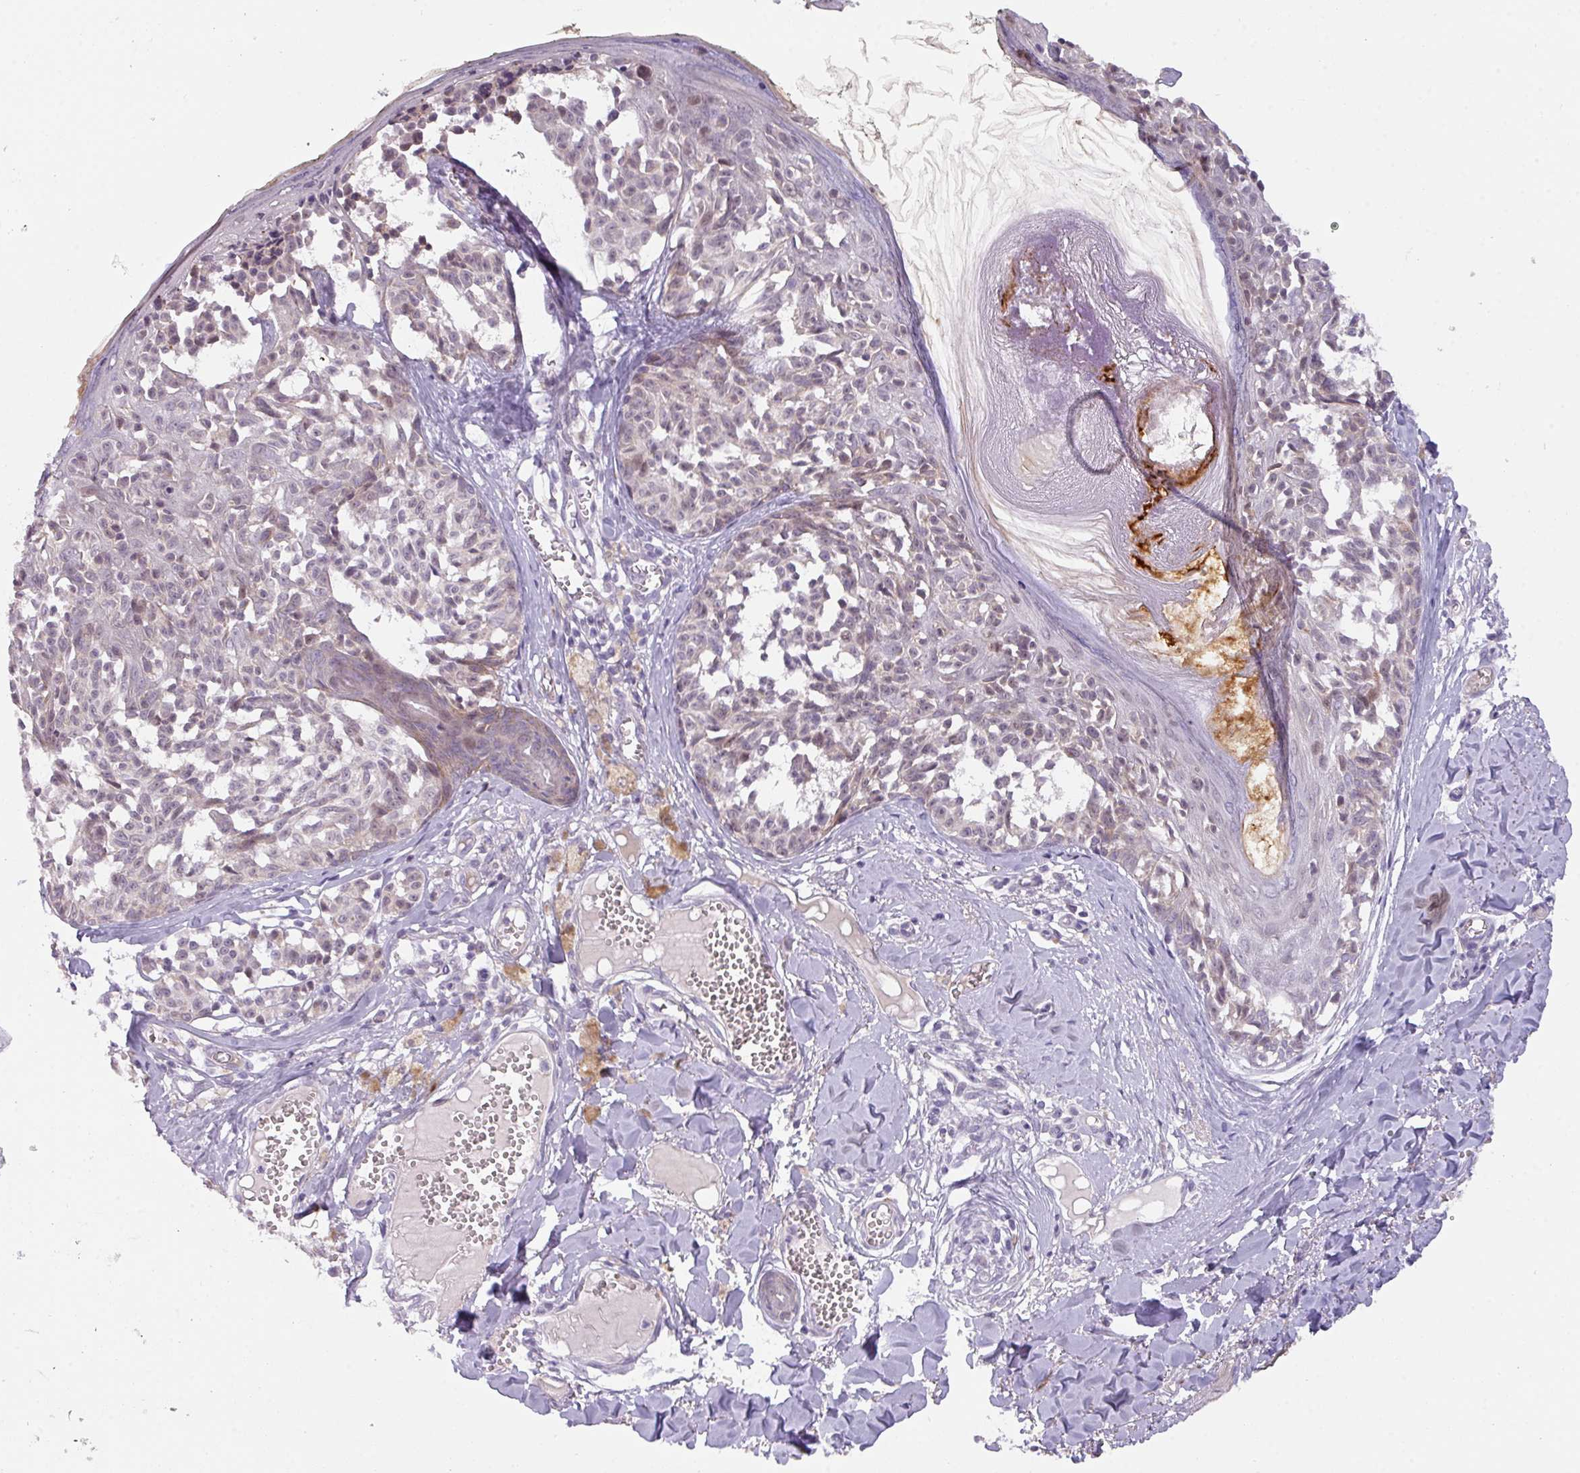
{"staining": {"intensity": "negative", "quantity": "none", "location": "none"}, "tissue": "melanoma", "cell_type": "Tumor cells", "image_type": "cancer", "snomed": [{"axis": "morphology", "description": "Malignant melanoma, NOS"}, {"axis": "topography", "description": "Skin"}], "caption": "Human melanoma stained for a protein using IHC displays no expression in tumor cells.", "gene": "C2orf68", "patient": {"sex": "female", "age": 43}}